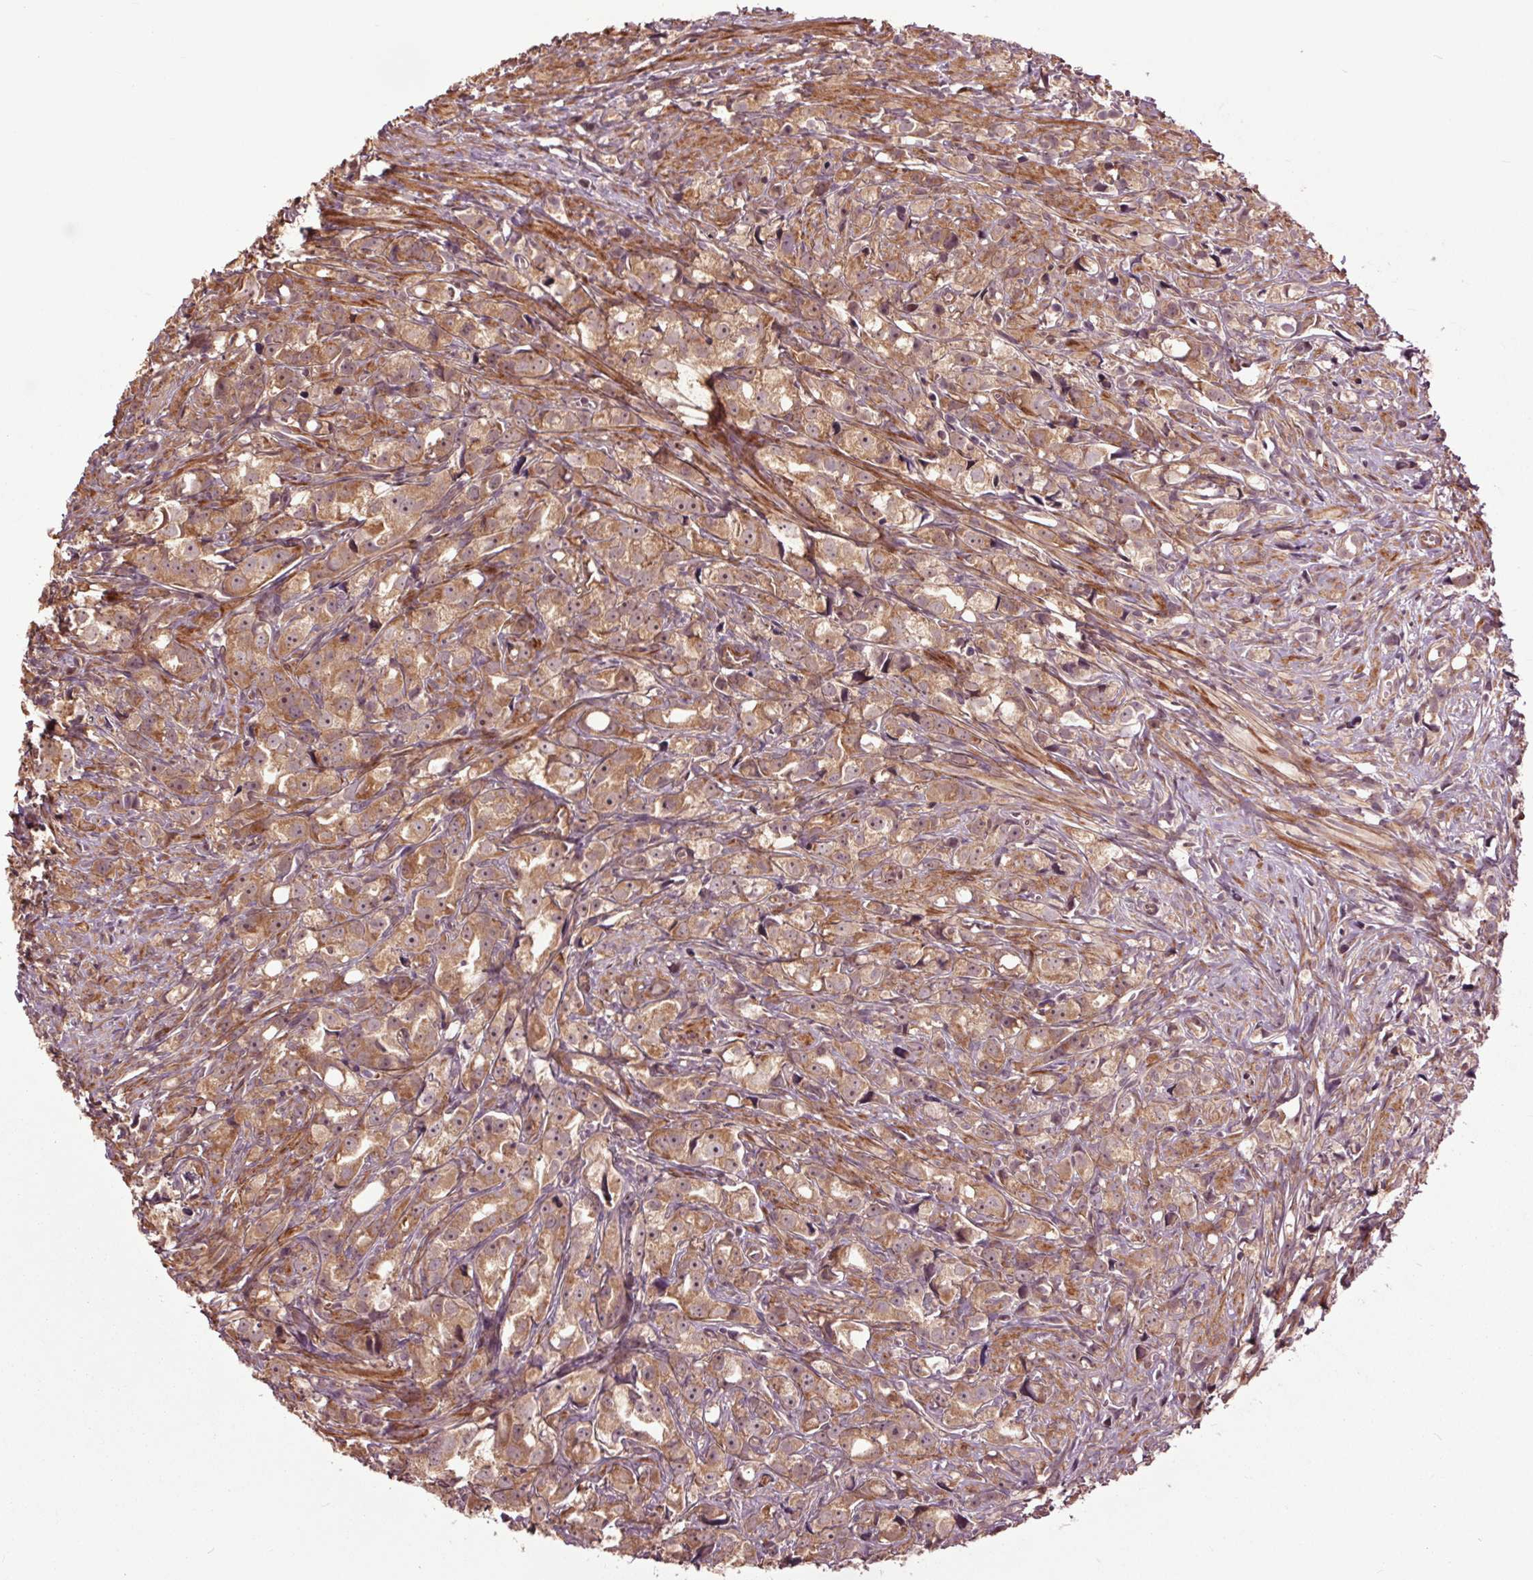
{"staining": {"intensity": "moderate", "quantity": ">75%", "location": "cytoplasmic/membranous"}, "tissue": "prostate cancer", "cell_type": "Tumor cells", "image_type": "cancer", "snomed": [{"axis": "morphology", "description": "Adenocarcinoma, High grade"}, {"axis": "topography", "description": "Prostate"}], "caption": "IHC histopathology image of human adenocarcinoma (high-grade) (prostate) stained for a protein (brown), which reveals medium levels of moderate cytoplasmic/membranous staining in about >75% of tumor cells.", "gene": "CEP95", "patient": {"sex": "male", "age": 75}}